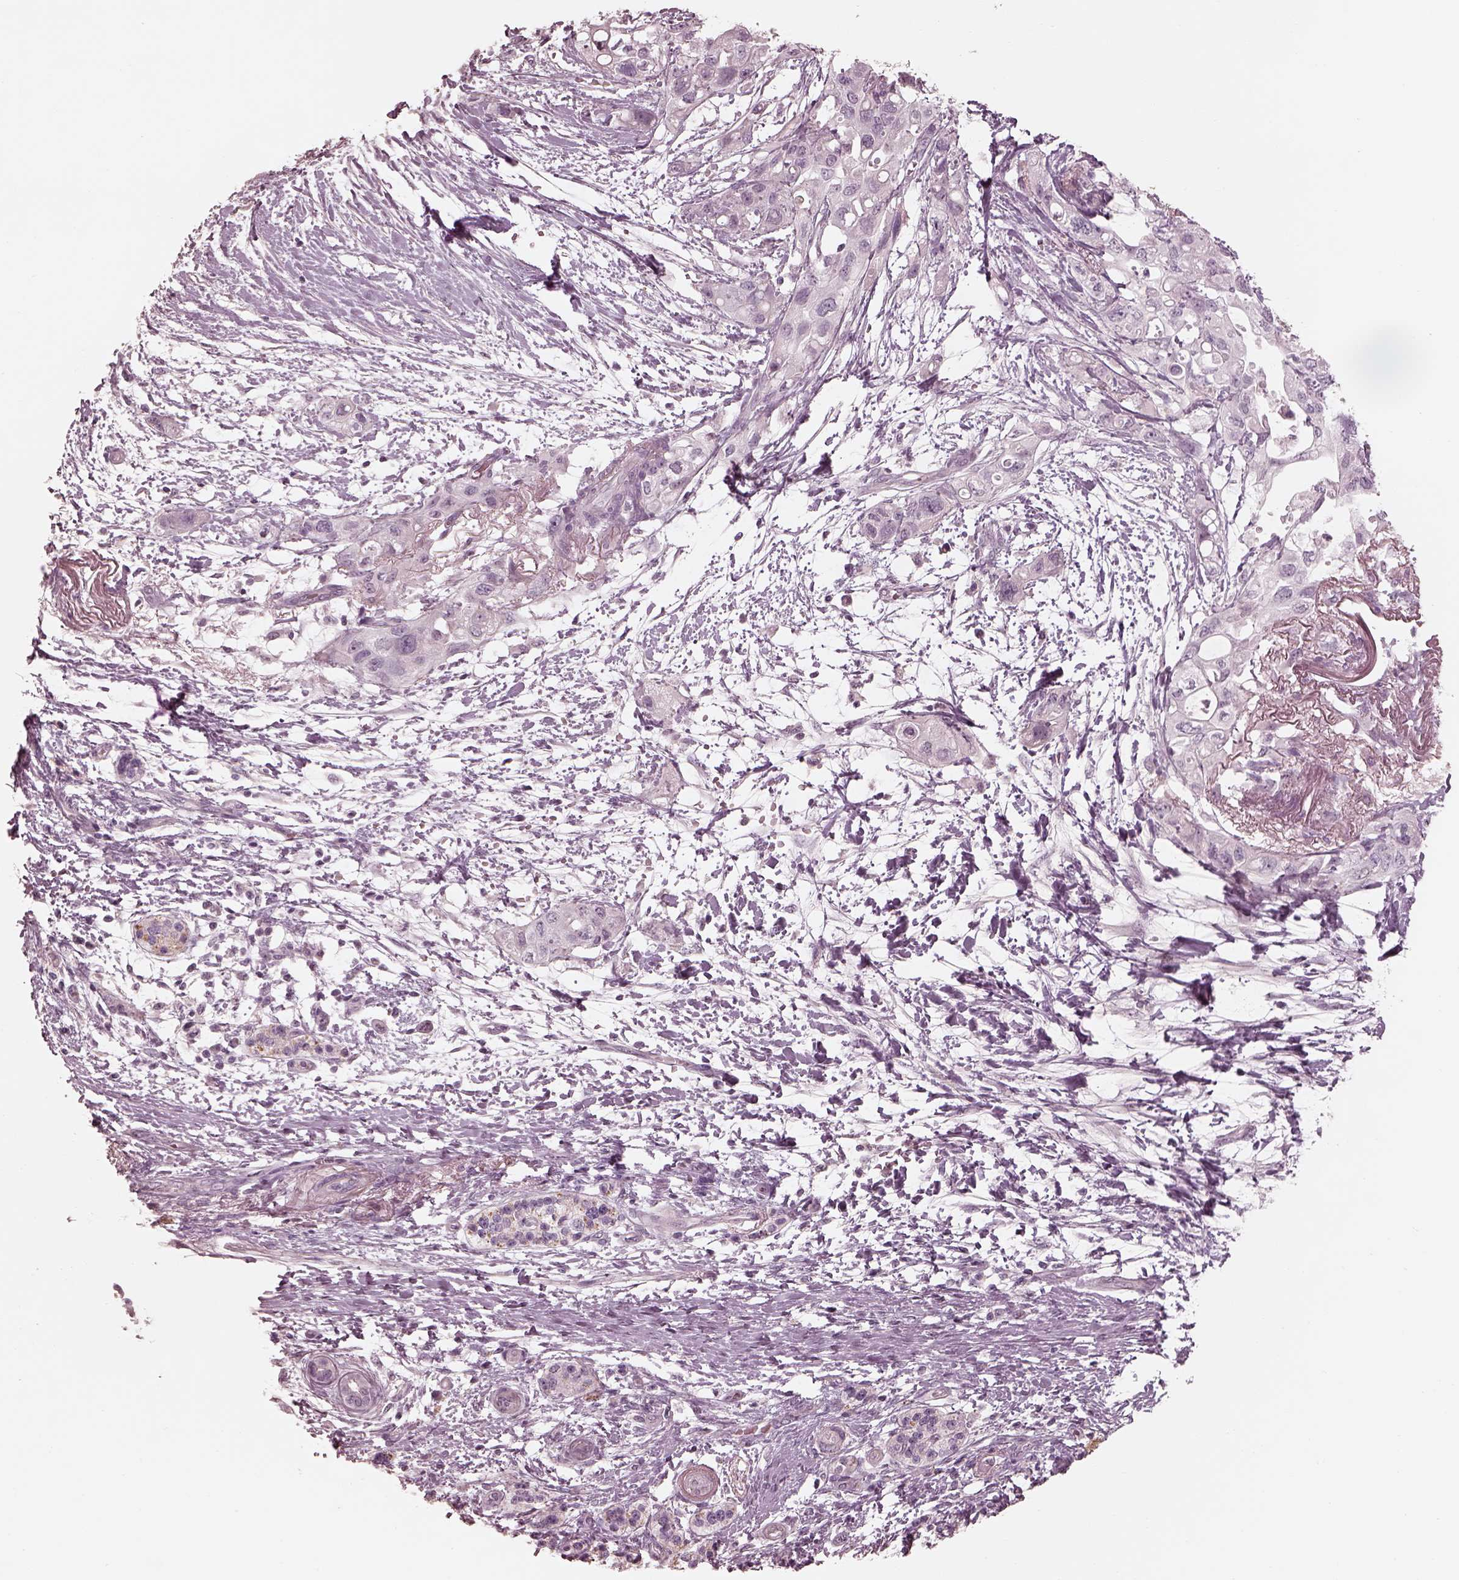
{"staining": {"intensity": "negative", "quantity": "none", "location": "none"}, "tissue": "pancreatic cancer", "cell_type": "Tumor cells", "image_type": "cancer", "snomed": [{"axis": "morphology", "description": "Adenocarcinoma, NOS"}, {"axis": "topography", "description": "Pancreas"}], "caption": "Tumor cells show no significant protein staining in pancreatic adenocarcinoma.", "gene": "ADRB3", "patient": {"sex": "female", "age": 72}}